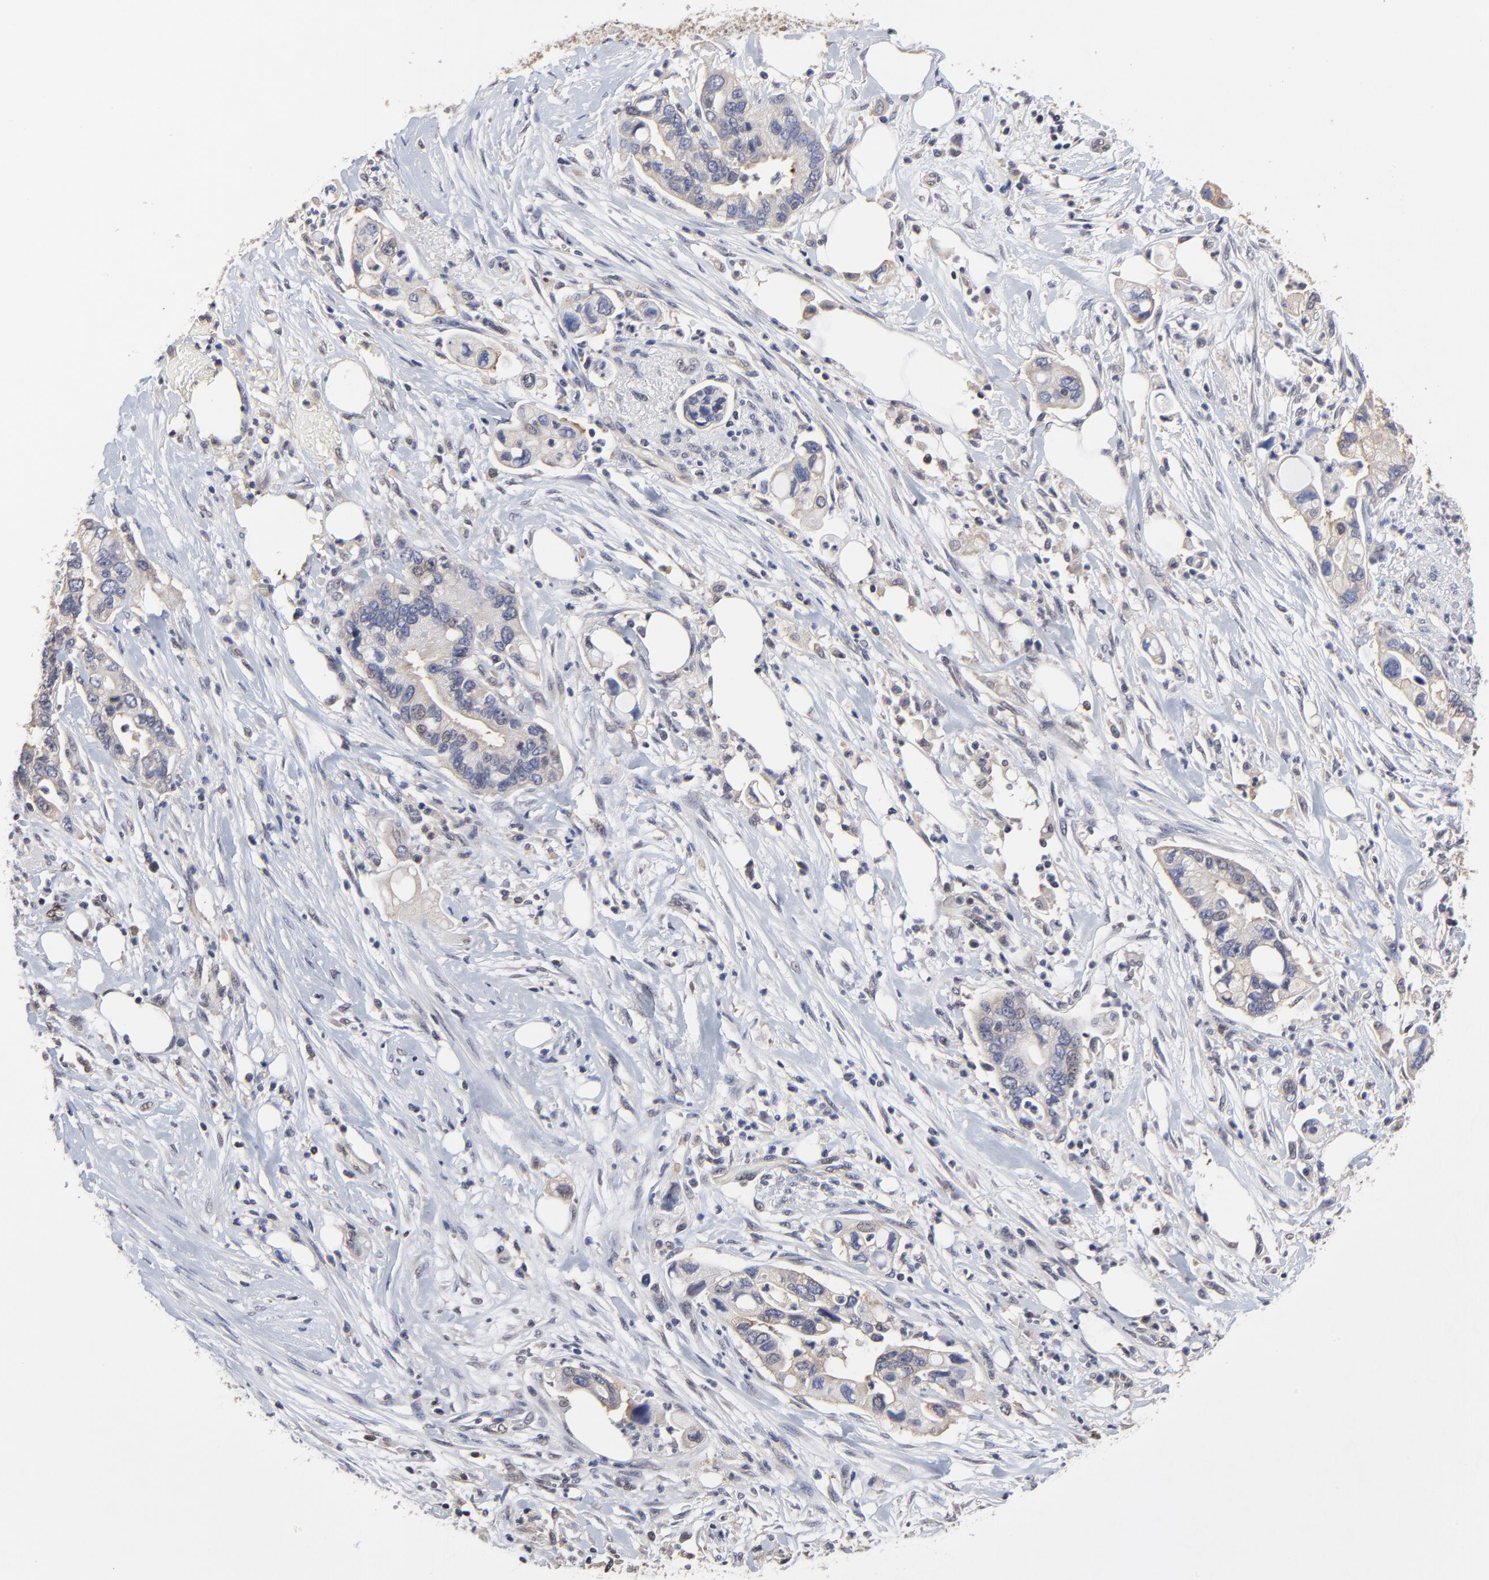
{"staining": {"intensity": "weak", "quantity": ">75%", "location": "cytoplasmic/membranous"}, "tissue": "pancreatic cancer", "cell_type": "Tumor cells", "image_type": "cancer", "snomed": [{"axis": "morphology", "description": "Adenocarcinoma, NOS"}, {"axis": "topography", "description": "Pancreas"}], "caption": "Pancreatic cancer stained for a protein reveals weak cytoplasmic/membranous positivity in tumor cells.", "gene": "CCT2", "patient": {"sex": "male", "age": 70}}